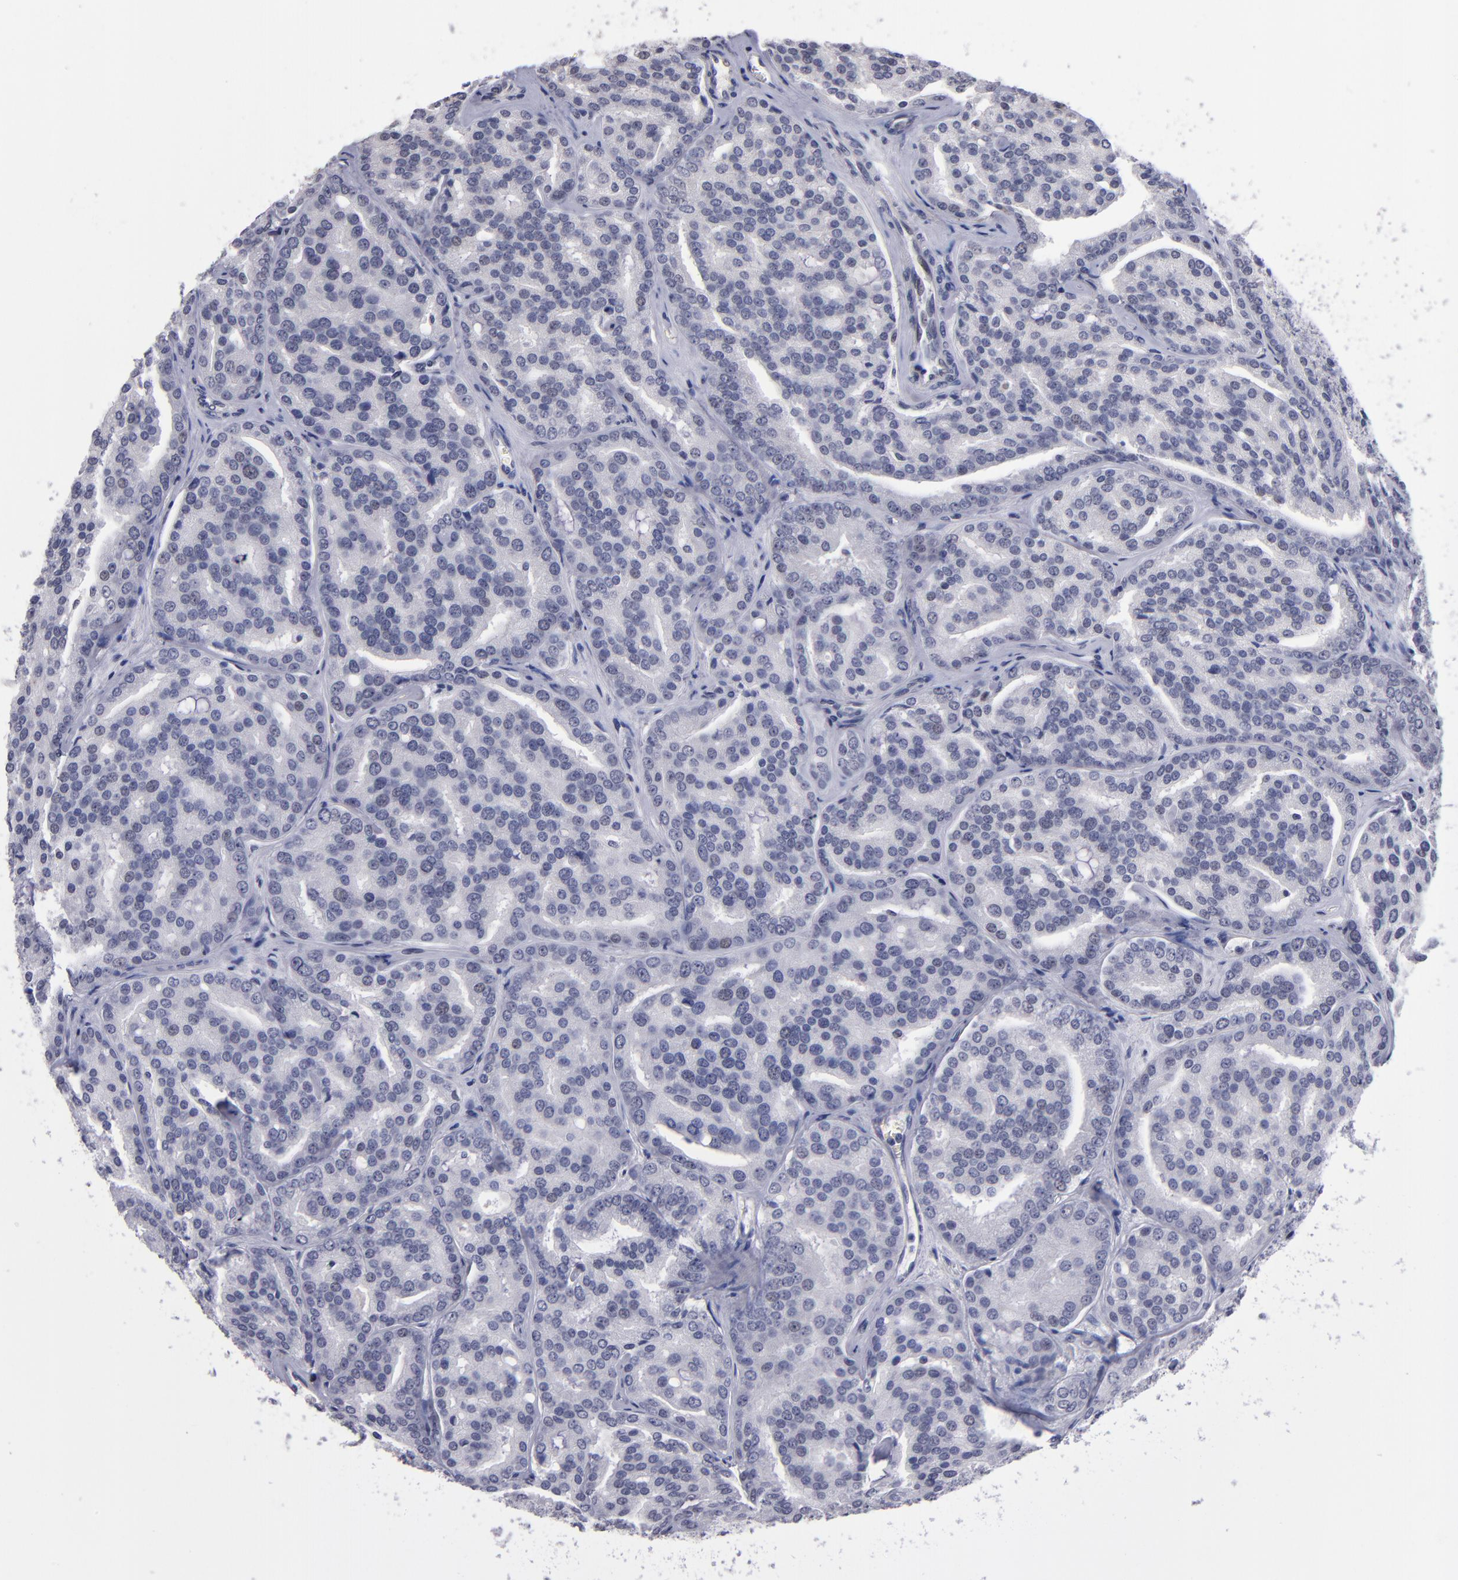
{"staining": {"intensity": "weak", "quantity": "<25%", "location": "cytoplasmic/membranous"}, "tissue": "prostate cancer", "cell_type": "Tumor cells", "image_type": "cancer", "snomed": [{"axis": "morphology", "description": "Adenocarcinoma, High grade"}, {"axis": "topography", "description": "Prostate"}], "caption": "Tumor cells are negative for brown protein staining in prostate cancer.", "gene": "OTUB2", "patient": {"sex": "male", "age": 64}}